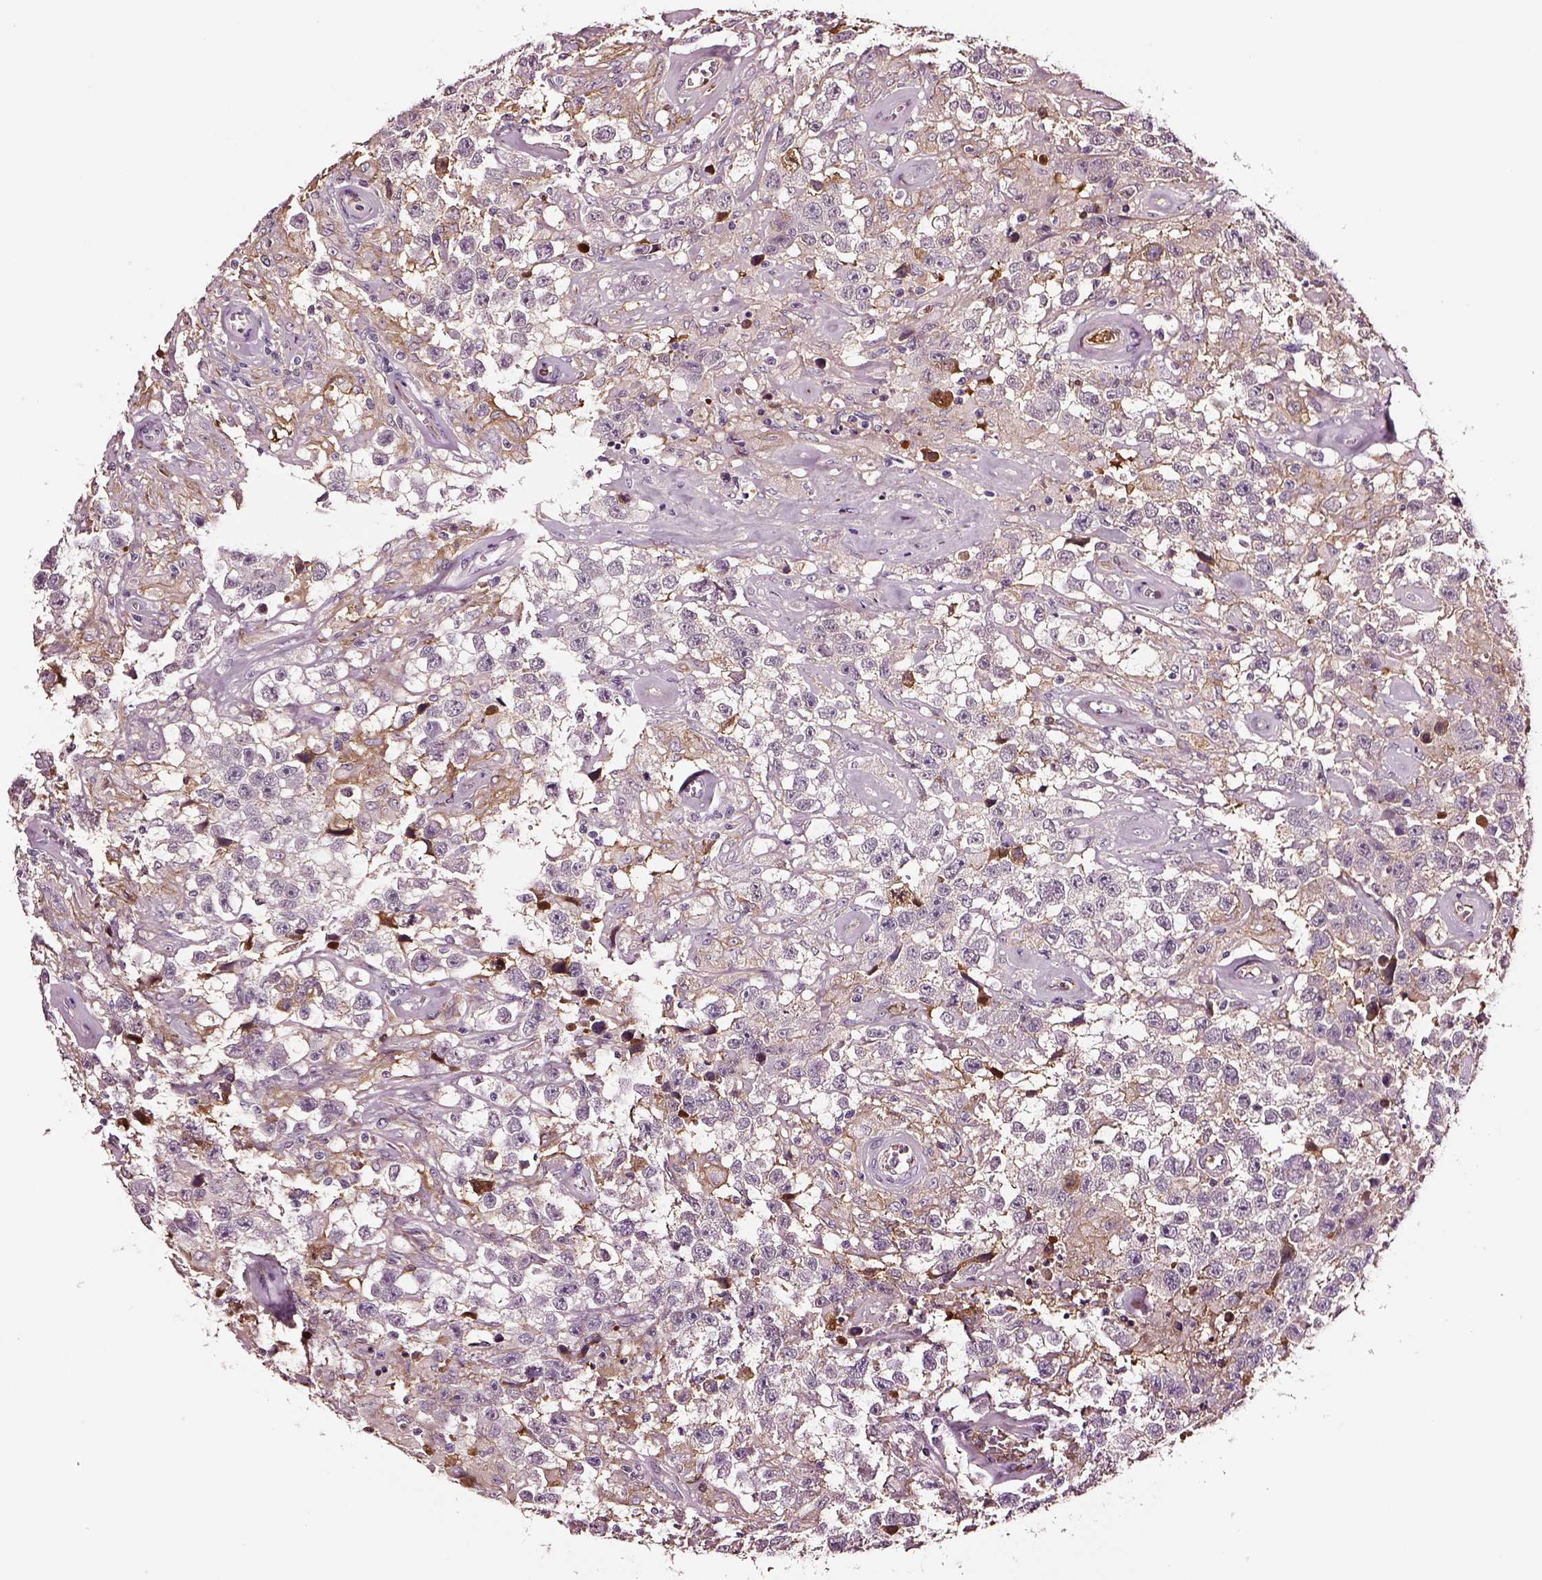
{"staining": {"intensity": "negative", "quantity": "none", "location": "none"}, "tissue": "testis cancer", "cell_type": "Tumor cells", "image_type": "cancer", "snomed": [{"axis": "morphology", "description": "Seminoma, NOS"}, {"axis": "topography", "description": "Testis"}], "caption": "This is an immunohistochemistry (IHC) photomicrograph of testis cancer. There is no expression in tumor cells.", "gene": "TF", "patient": {"sex": "male", "age": 43}}